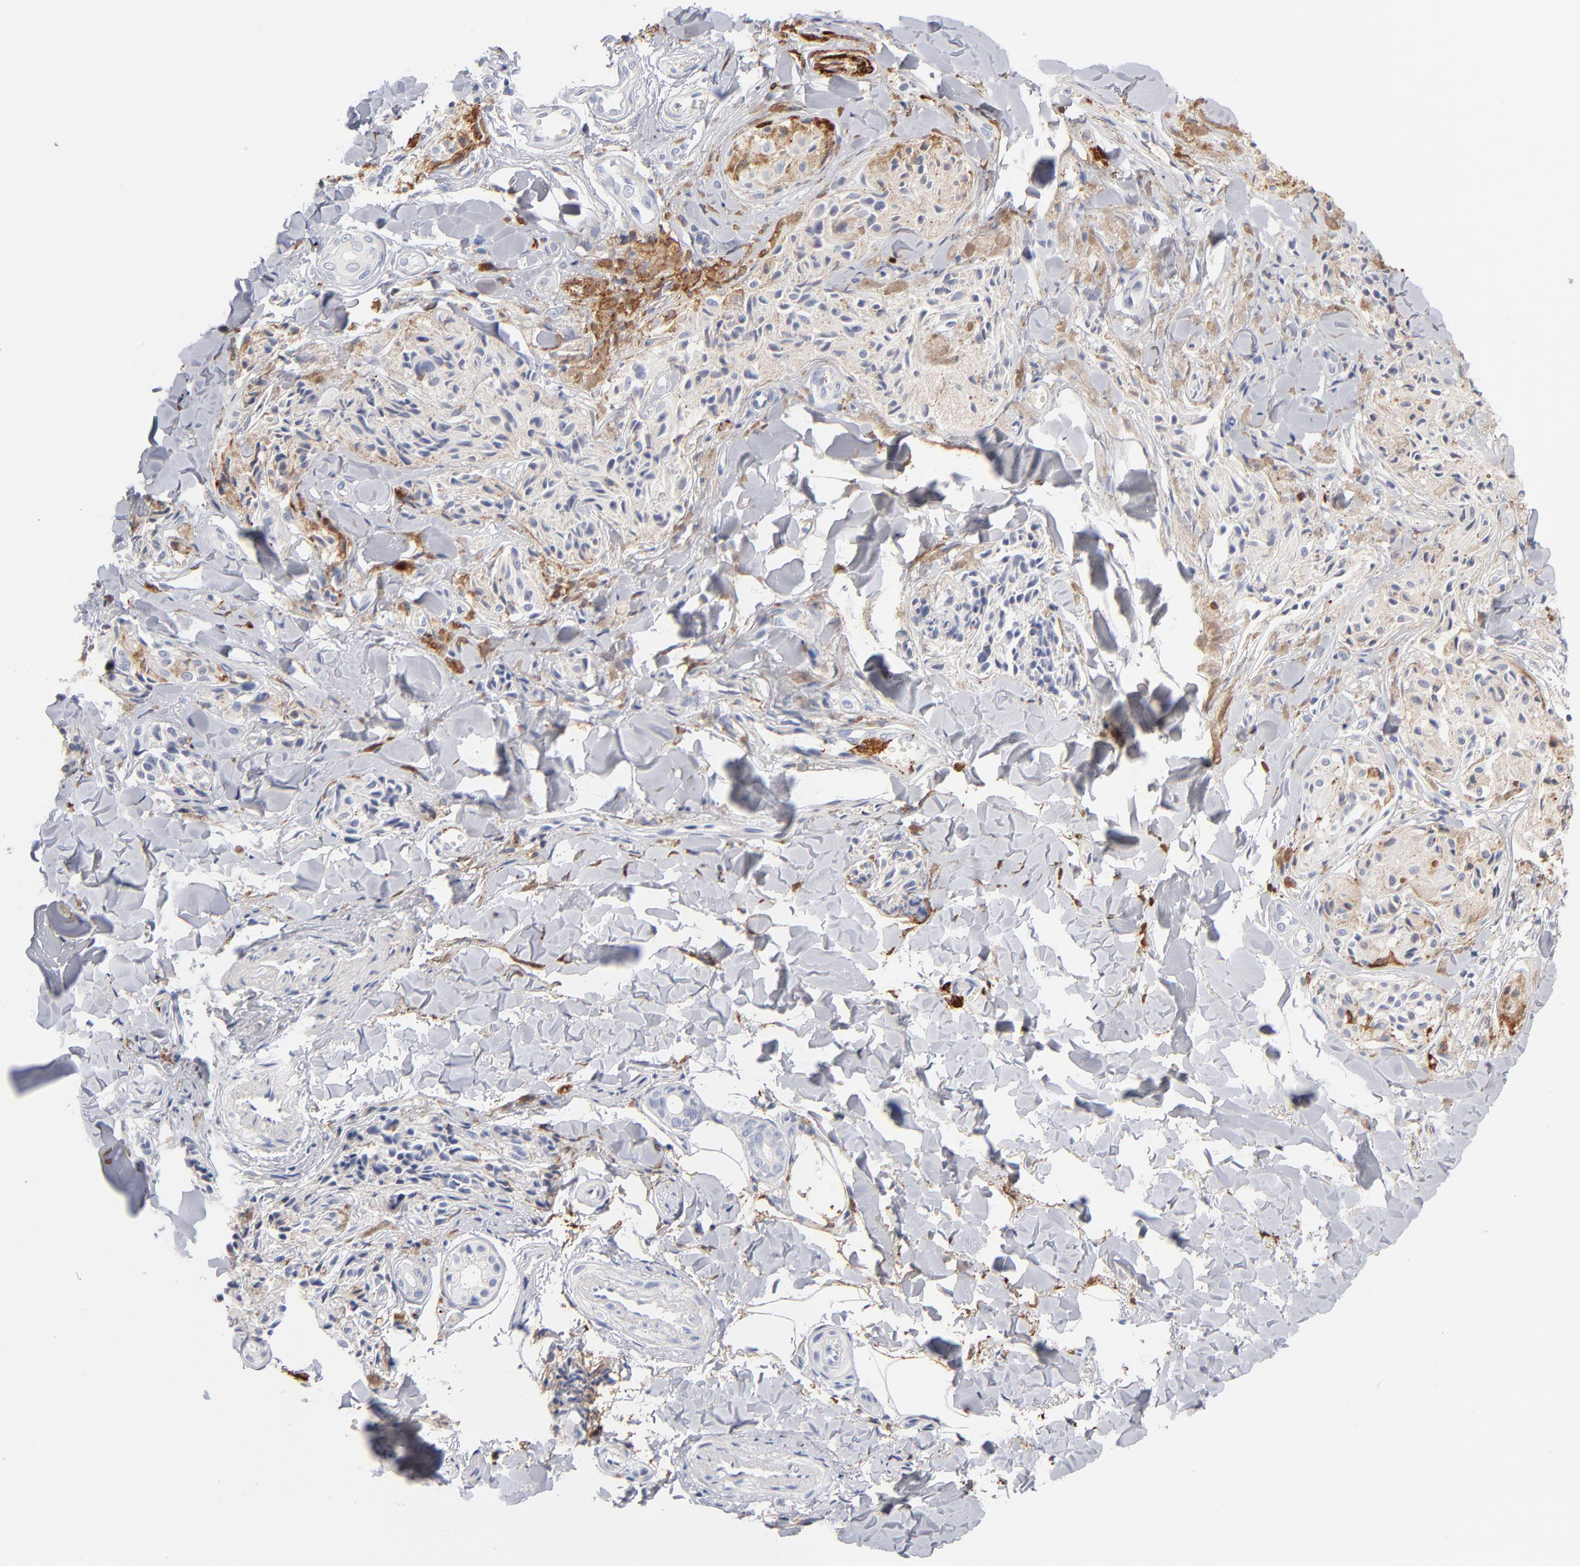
{"staining": {"intensity": "negative", "quantity": "none", "location": "none"}, "tissue": "melanoma", "cell_type": "Tumor cells", "image_type": "cancer", "snomed": [{"axis": "morphology", "description": "Malignant melanoma, Metastatic site"}, {"axis": "topography", "description": "Skin"}], "caption": "Immunohistochemistry (IHC) image of neoplastic tissue: human melanoma stained with DAB (3,3'-diaminobenzidine) exhibits no significant protein expression in tumor cells.", "gene": "APOH", "patient": {"sex": "female", "age": 66}}